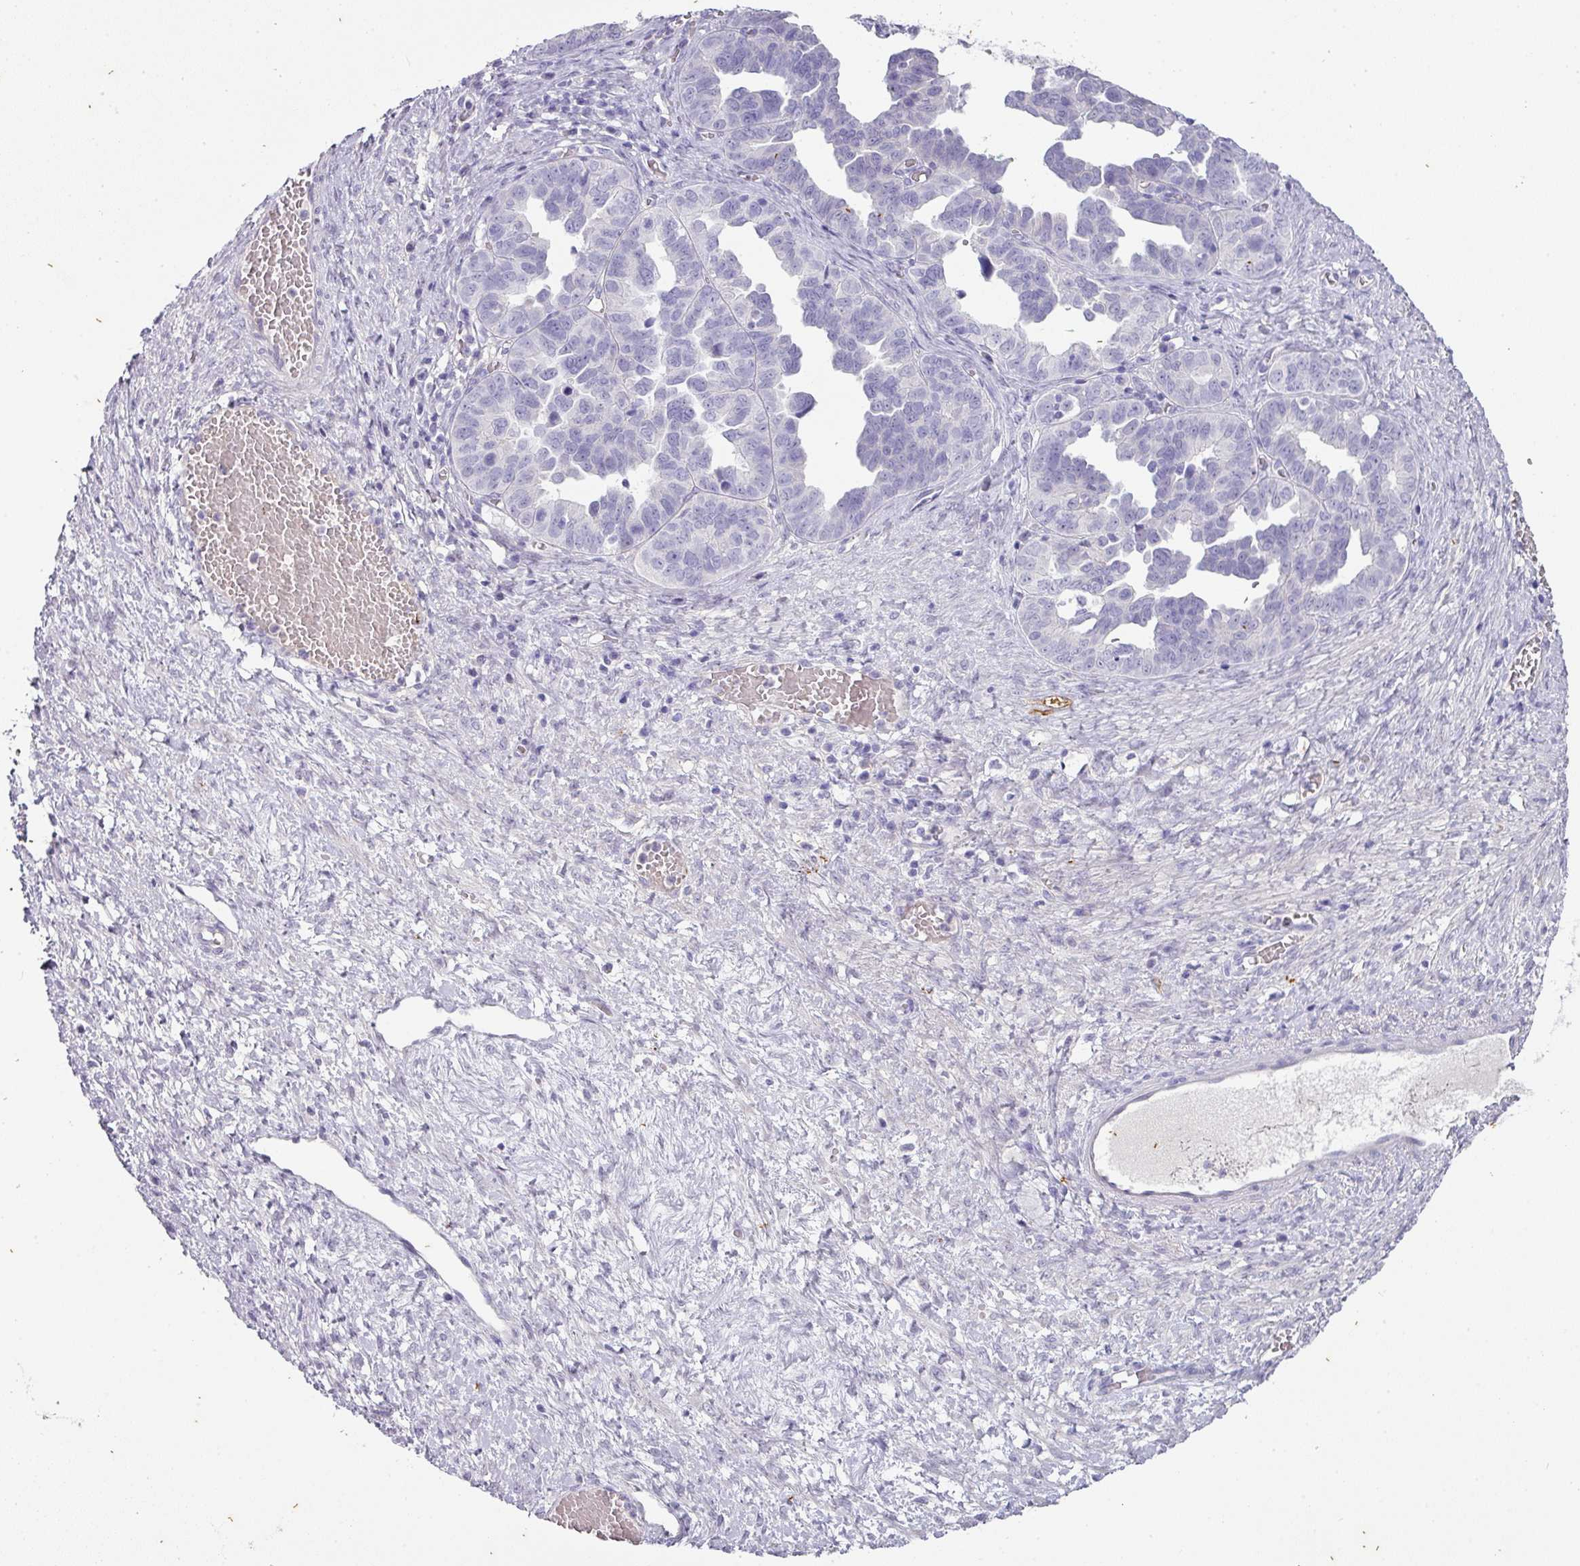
{"staining": {"intensity": "negative", "quantity": "none", "location": "none"}, "tissue": "ovarian cancer", "cell_type": "Tumor cells", "image_type": "cancer", "snomed": [{"axis": "morphology", "description": "Cystadenocarcinoma, serous, NOS"}, {"axis": "topography", "description": "Ovary"}], "caption": "Ovarian cancer was stained to show a protein in brown. There is no significant expression in tumor cells.", "gene": "OR52N1", "patient": {"sex": "female", "age": 64}}